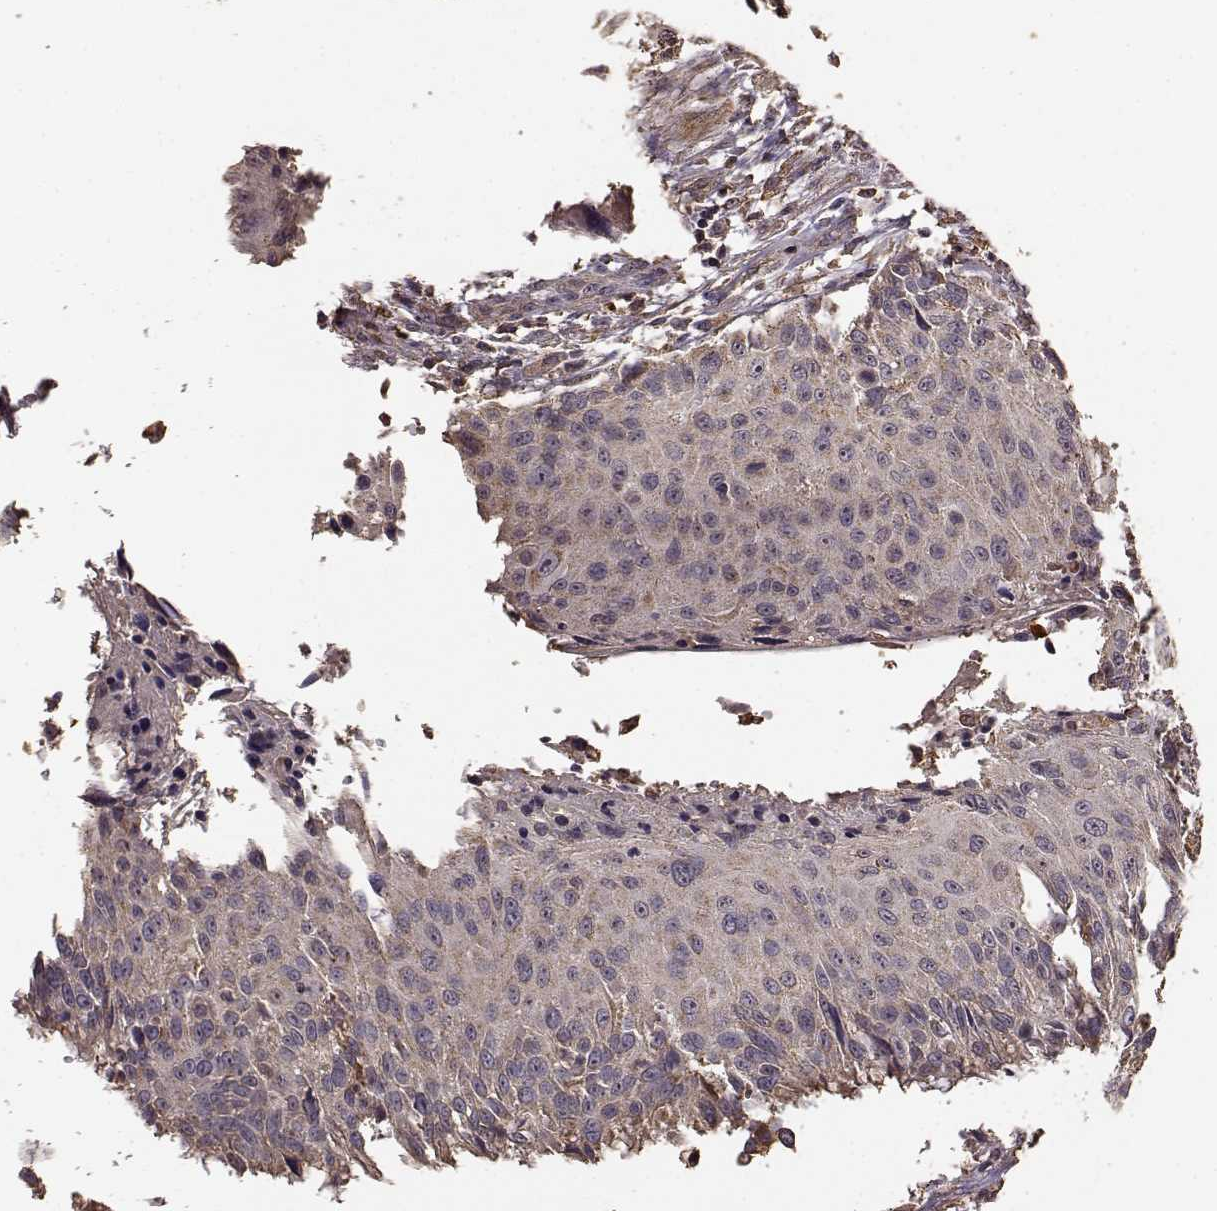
{"staining": {"intensity": "moderate", "quantity": "25%-75%", "location": "cytoplasmic/membranous"}, "tissue": "urothelial cancer", "cell_type": "Tumor cells", "image_type": "cancer", "snomed": [{"axis": "morphology", "description": "Urothelial carcinoma, NOS"}, {"axis": "topography", "description": "Urinary bladder"}], "caption": "This micrograph displays immunohistochemistry staining of urothelial cancer, with medium moderate cytoplasmic/membranous positivity in approximately 25%-75% of tumor cells.", "gene": "PTGES2", "patient": {"sex": "male", "age": 55}}